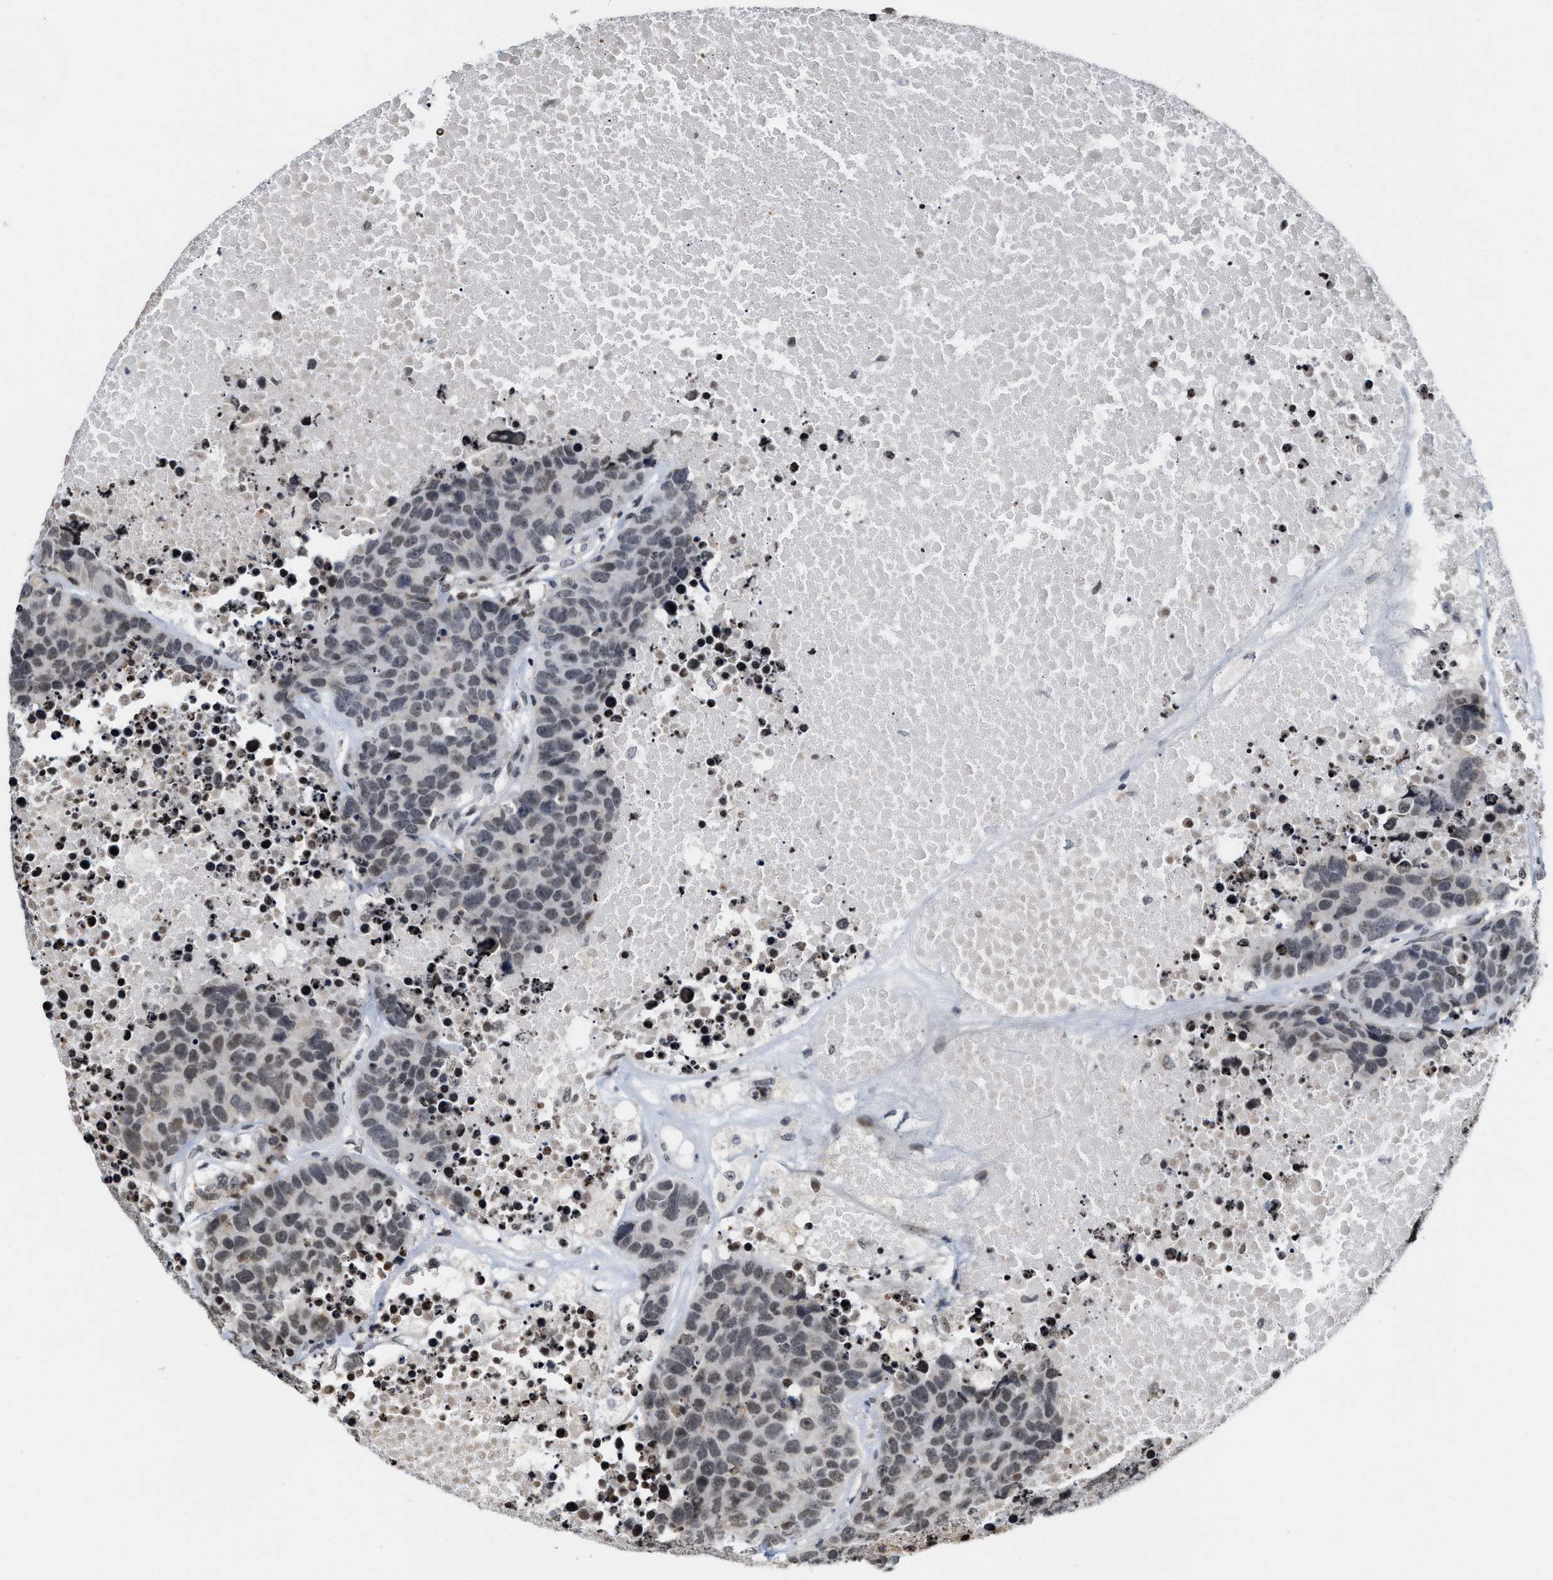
{"staining": {"intensity": "weak", "quantity": "25%-75%", "location": "nuclear"}, "tissue": "carcinoid", "cell_type": "Tumor cells", "image_type": "cancer", "snomed": [{"axis": "morphology", "description": "Carcinoid, malignant, NOS"}, {"axis": "topography", "description": "Lung"}], "caption": "High-power microscopy captured an immunohistochemistry photomicrograph of carcinoid, revealing weak nuclear staining in about 25%-75% of tumor cells.", "gene": "ANKRD6", "patient": {"sex": "male", "age": 60}}